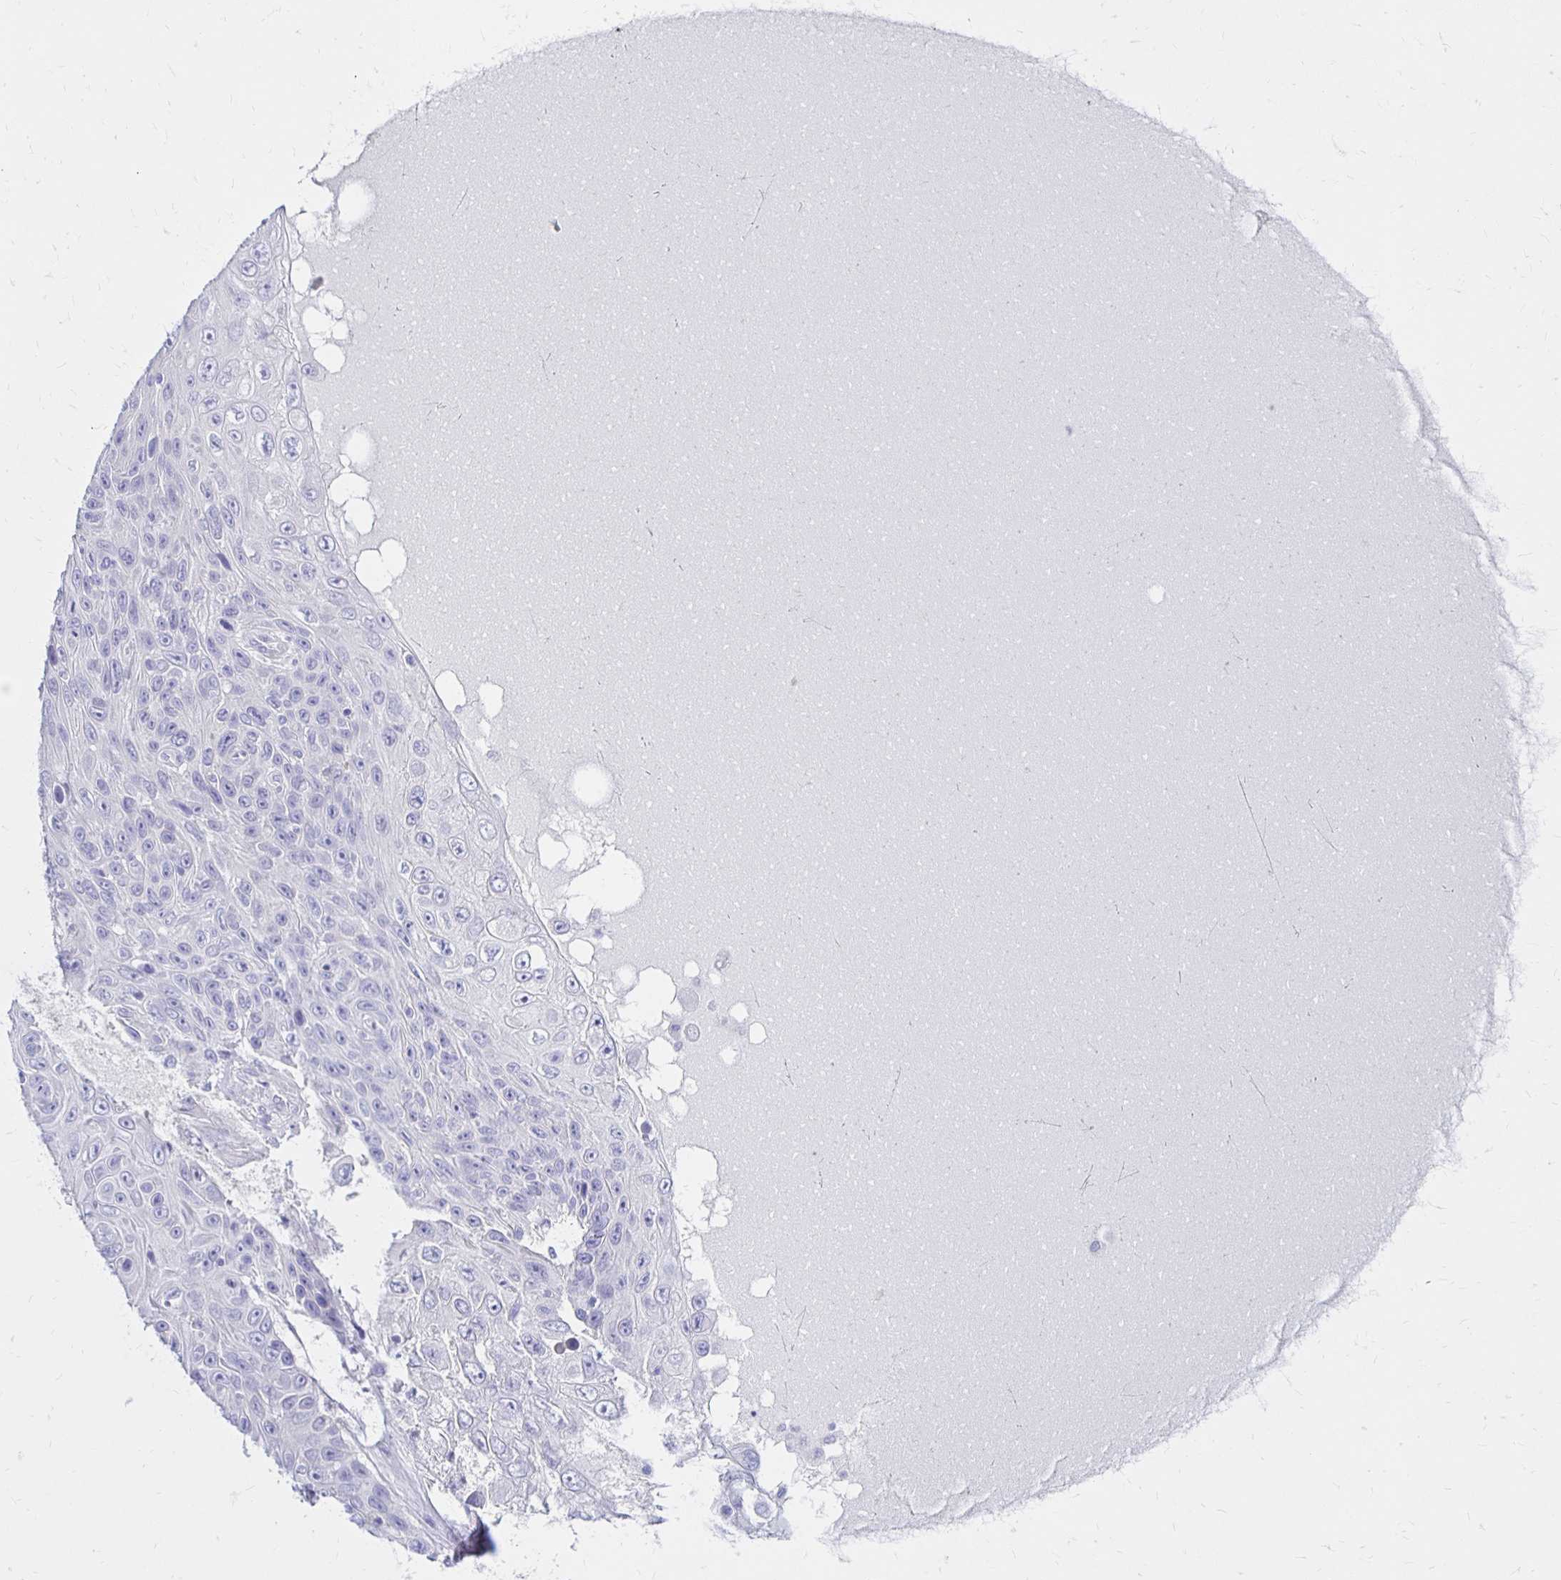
{"staining": {"intensity": "negative", "quantity": "none", "location": "none"}, "tissue": "skin cancer", "cell_type": "Tumor cells", "image_type": "cancer", "snomed": [{"axis": "morphology", "description": "Squamous cell carcinoma, NOS"}, {"axis": "topography", "description": "Skin"}], "caption": "The photomicrograph displays no staining of tumor cells in squamous cell carcinoma (skin). The staining is performed using DAB (3,3'-diaminobenzidine) brown chromogen with nuclei counter-stained in using hematoxylin.", "gene": "FNTB", "patient": {"sex": "male", "age": 82}}